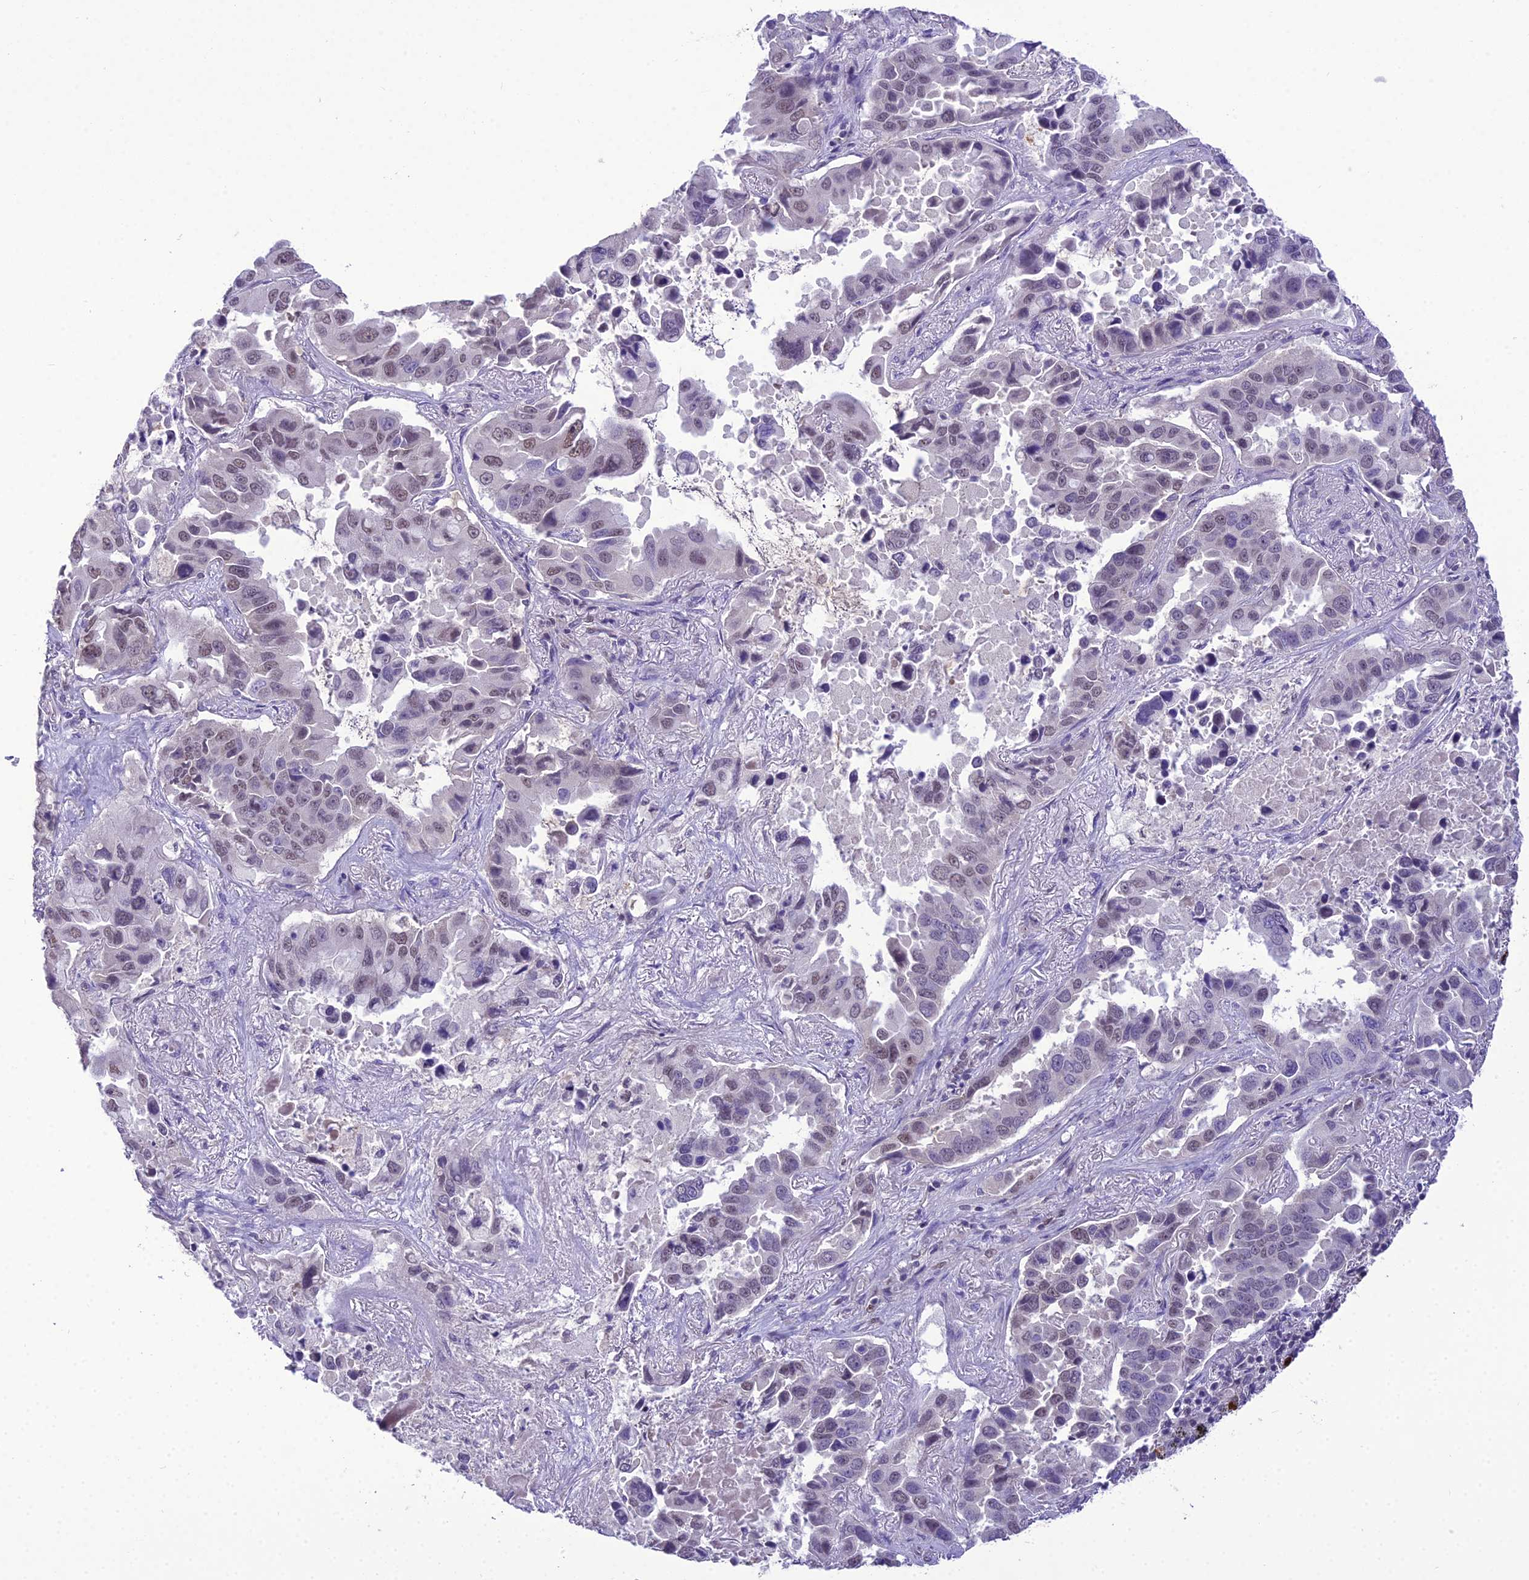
{"staining": {"intensity": "weak", "quantity": "<25%", "location": "nuclear"}, "tissue": "lung cancer", "cell_type": "Tumor cells", "image_type": "cancer", "snomed": [{"axis": "morphology", "description": "Adenocarcinoma, NOS"}, {"axis": "topography", "description": "Lung"}], "caption": "IHC histopathology image of neoplastic tissue: human lung adenocarcinoma stained with DAB (3,3'-diaminobenzidine) shows no significant protein staining in tumor cells. (Brightfield microscopy of DAB (3,3'-diaminobenzidine) immunohistochemistry (IHC) at high magnification).", "gene": "SH3RF3", "patient": {"sex": "male", "age": 64}}